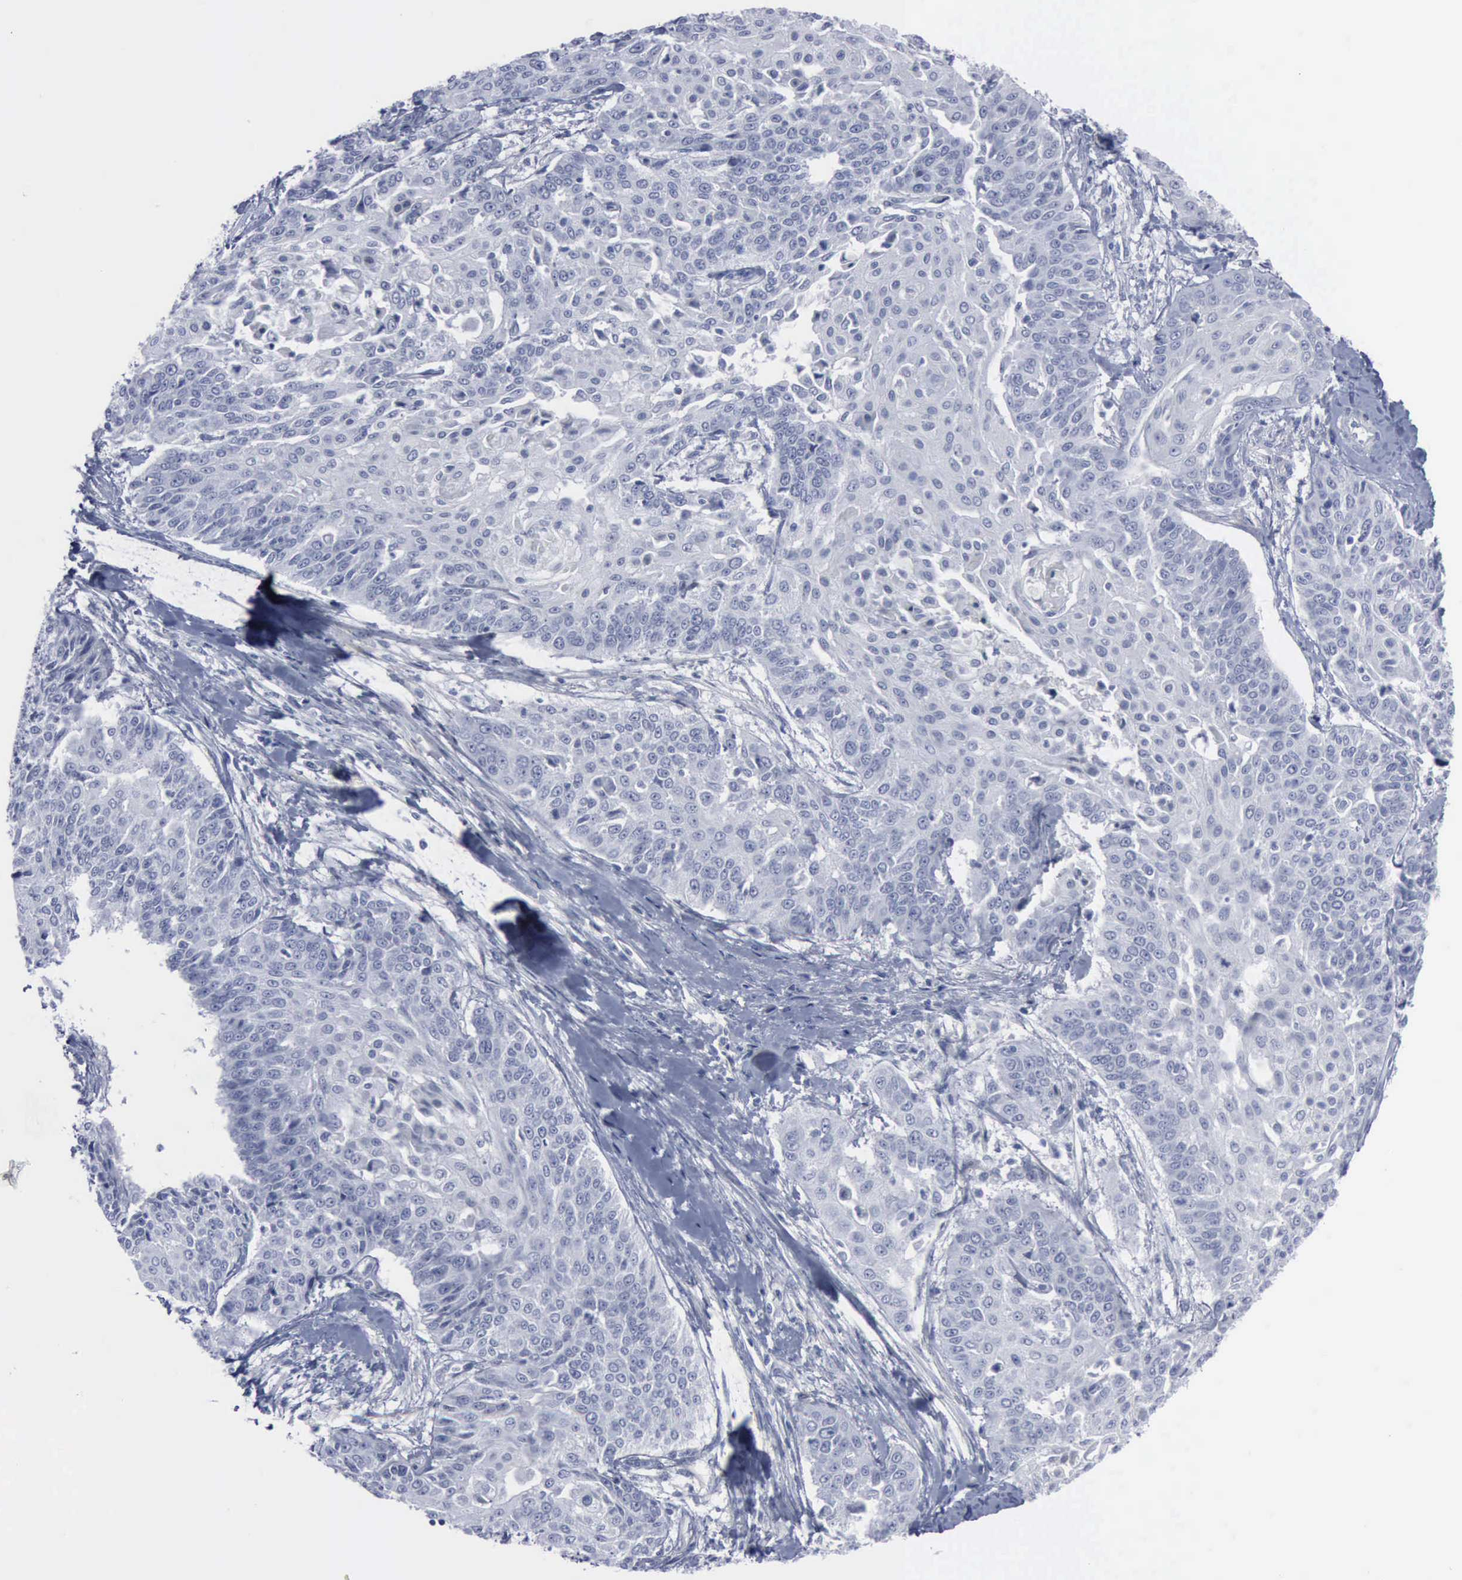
{"staining": {"intensity": "negative", "quantity": "none", "location": "none"}, "tissue": "cervical cancer", "cell_type": "Tumor cells", "image_type": "cancer", "snomed": [{"axis": "morphology", "description": "Squamous cell carcinoma, NOS"}, {"axis": "topography", "description": "Cervix"}], "caption": "This image is of squamous cell carcinoma (cervical) stained with immunohistochemistry (IHC) to label a protein in brown with the nuclei are counter-stained blue. There is no staining in tumor cells.", "gene": "VCAM1", "patient": {"sex": "female", "age": 64}}